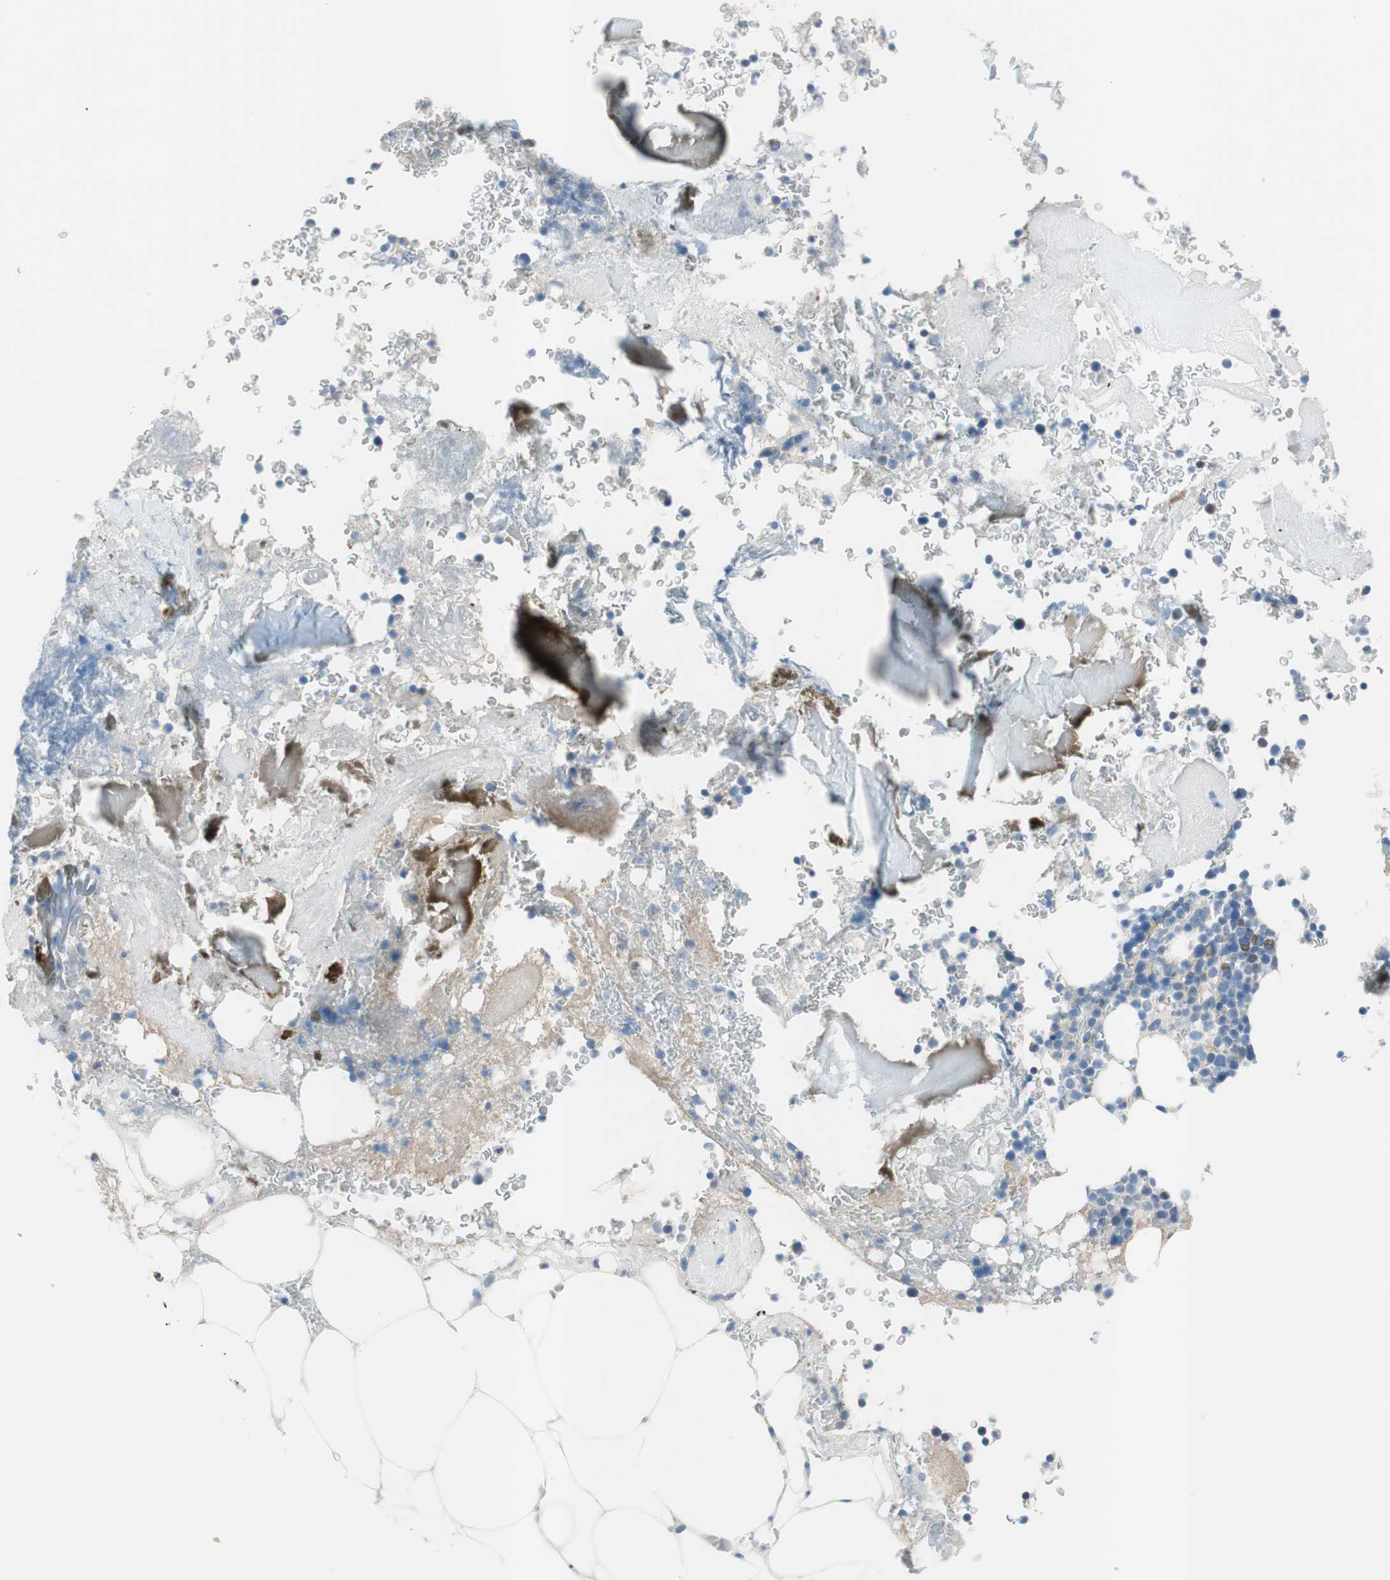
{"staining": {"intensity": "moderate", "quantity": "<25%", "location": "cytoplasmic/membranous"}, "tissue": "bone marrow", "cell_type": "Hematopoietic cells", "image_type": "normal", "snomed": [{"axis": "morphology", "description": "Normal tissue, NOS"}, {"axis": "topography", "description": "Bone marrow"}], "caption": "Immunohistochemical staining of normal bone marrow shows low levels of moderate cytoplasmic/membranous staining in about <25% of hematopoietic cells.", "gene": "CALML3", "patient": {"sex": "male"}}